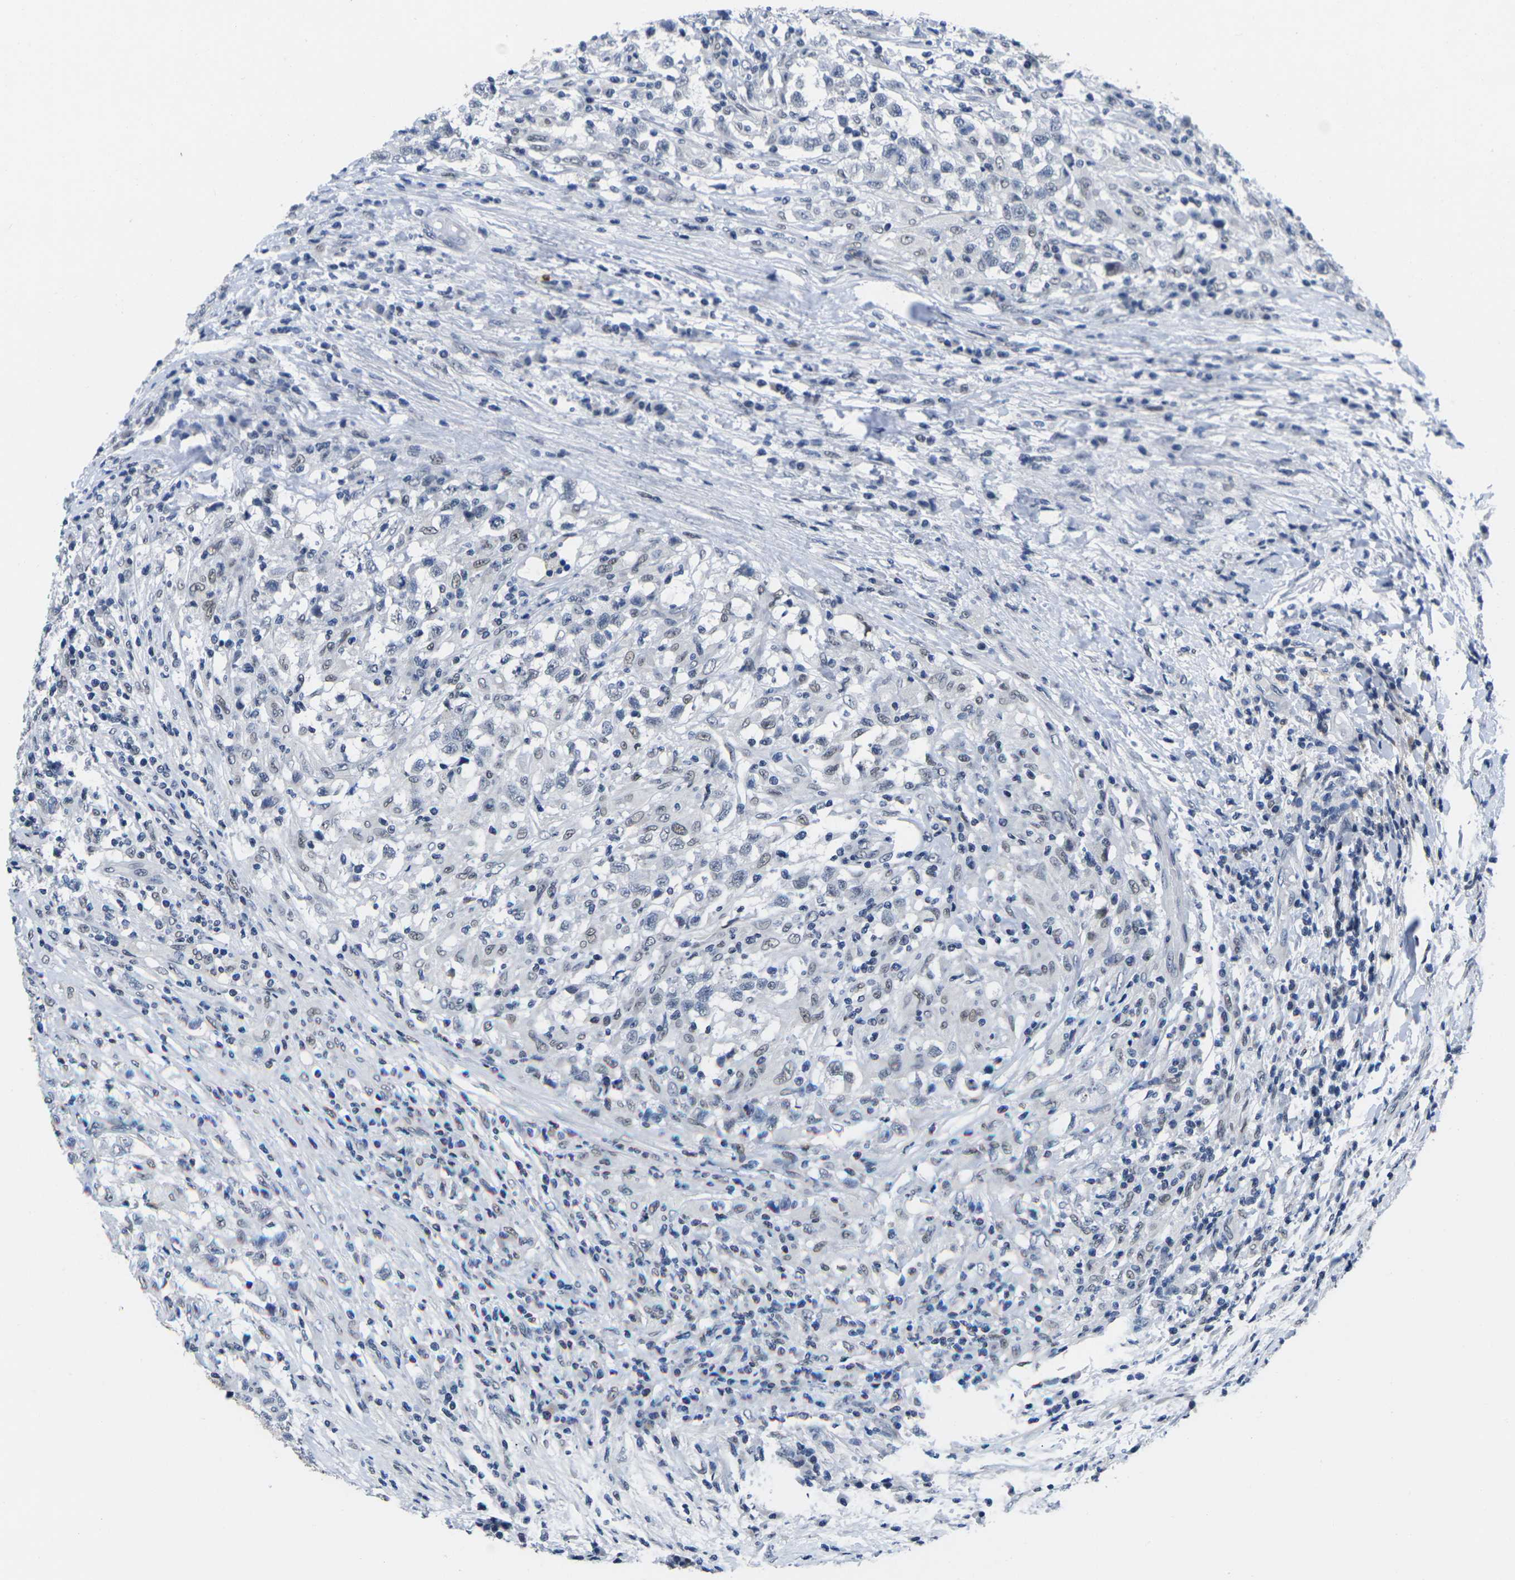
{"staining": {"intensity": "weak", "quantity": "<25%", "location": "nuclear"}, "tissue": "testis cancer", "cell_type": "Tumor cells", "image_type": "cancer", "snomed": [{"axis": "morphology", "description": "Carcinoma, Embryonal, NOS"}, {"axis": "topography", "description": "Testis"}], "caption": "Tumor cells show no significant protein staining in testis embryonal carcinoma.", "gene": "RBM7", "patient": {"sex": "male", "age": 21}}